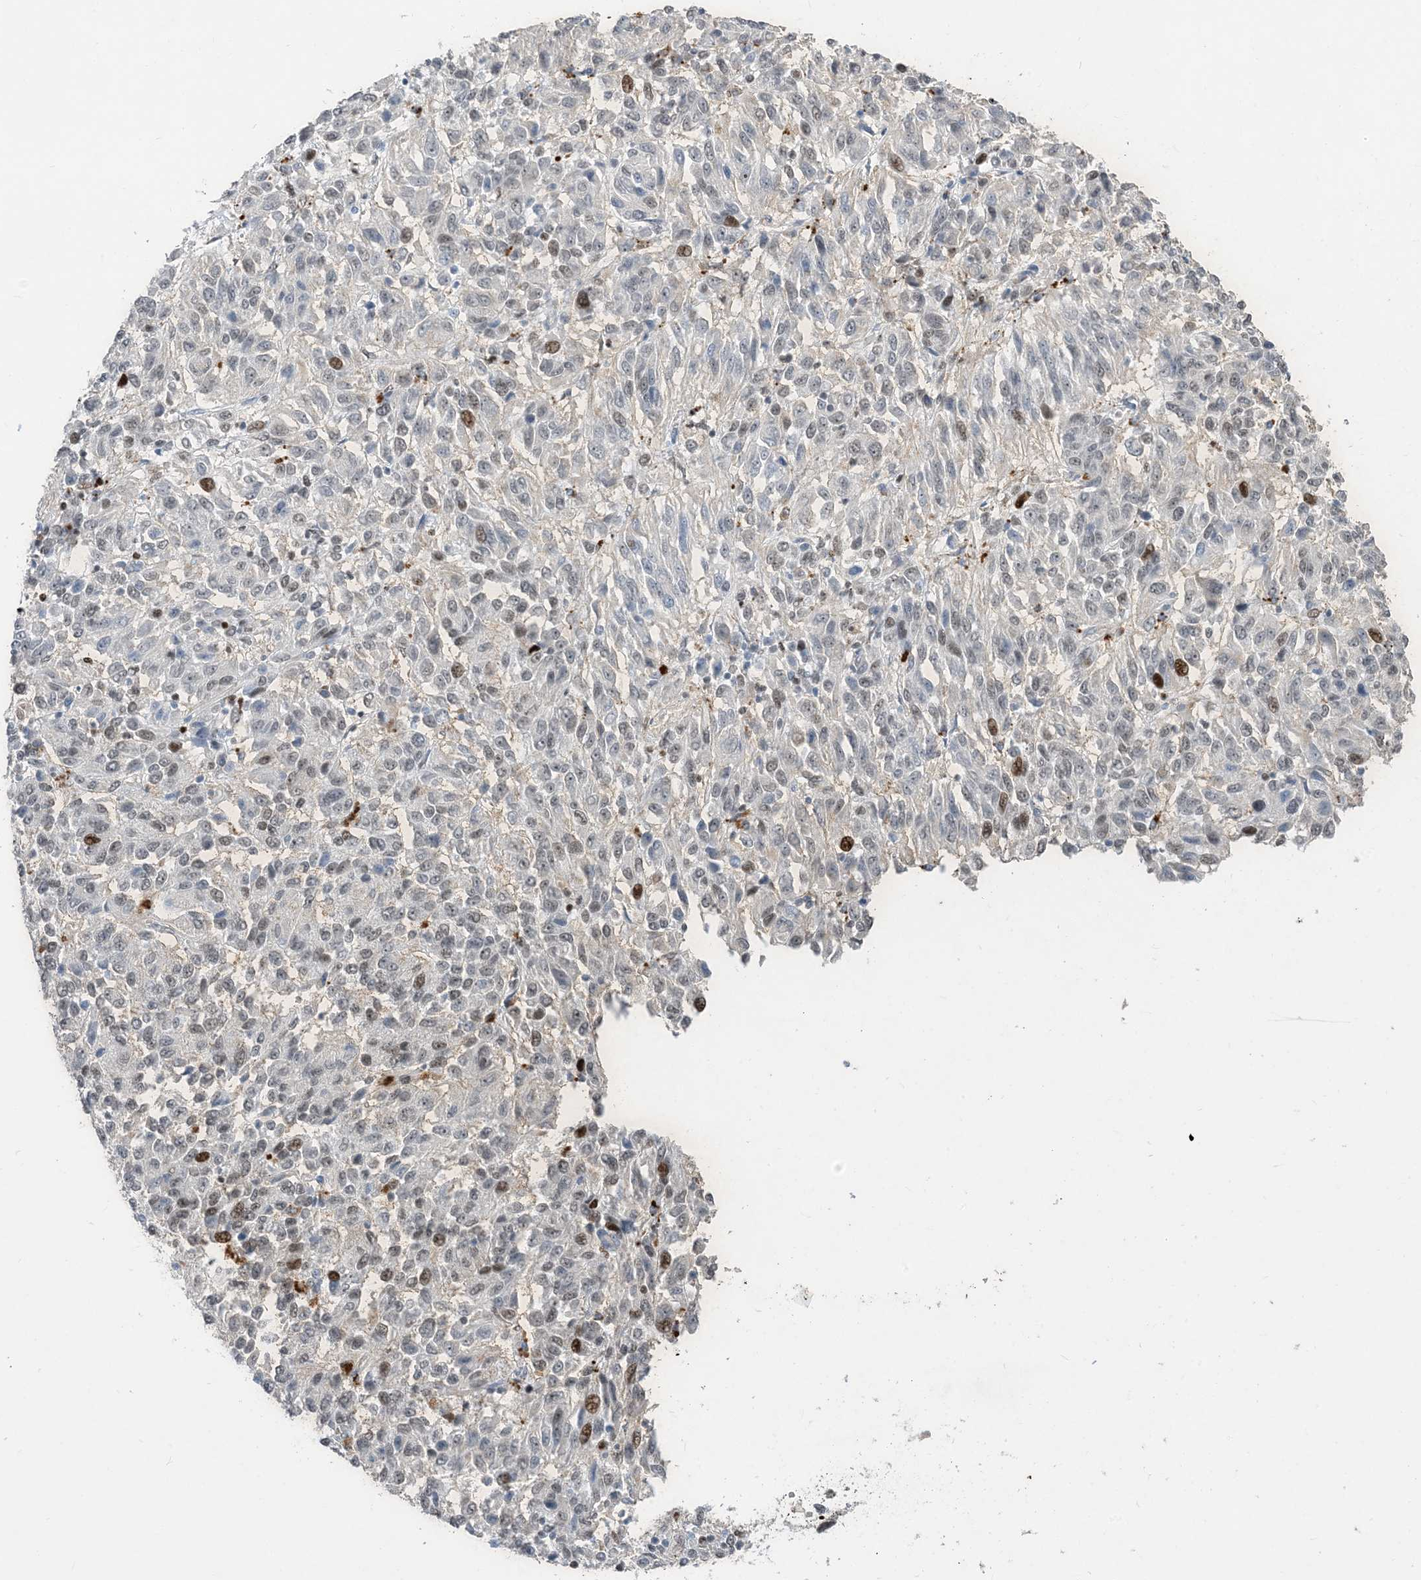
{"staining": {"intensity": "moderate", "quantity": "<25%", "location": "nuclear"}, "tissue": "melanoma", "cell_type": "Tumor cells", "image_type": "cancer", "snomed": [{"axis": "morphology", "description": "Malignant melanoma, NOS"}, {"axis": "topography", "description": "Skin"}], "caption": "Tumor cells demonstrate moderate nuclear expression in about <25% of cells in melanoma.", "gene": "SLC25A53", "patient": {"sex": "female", "age": 82}}